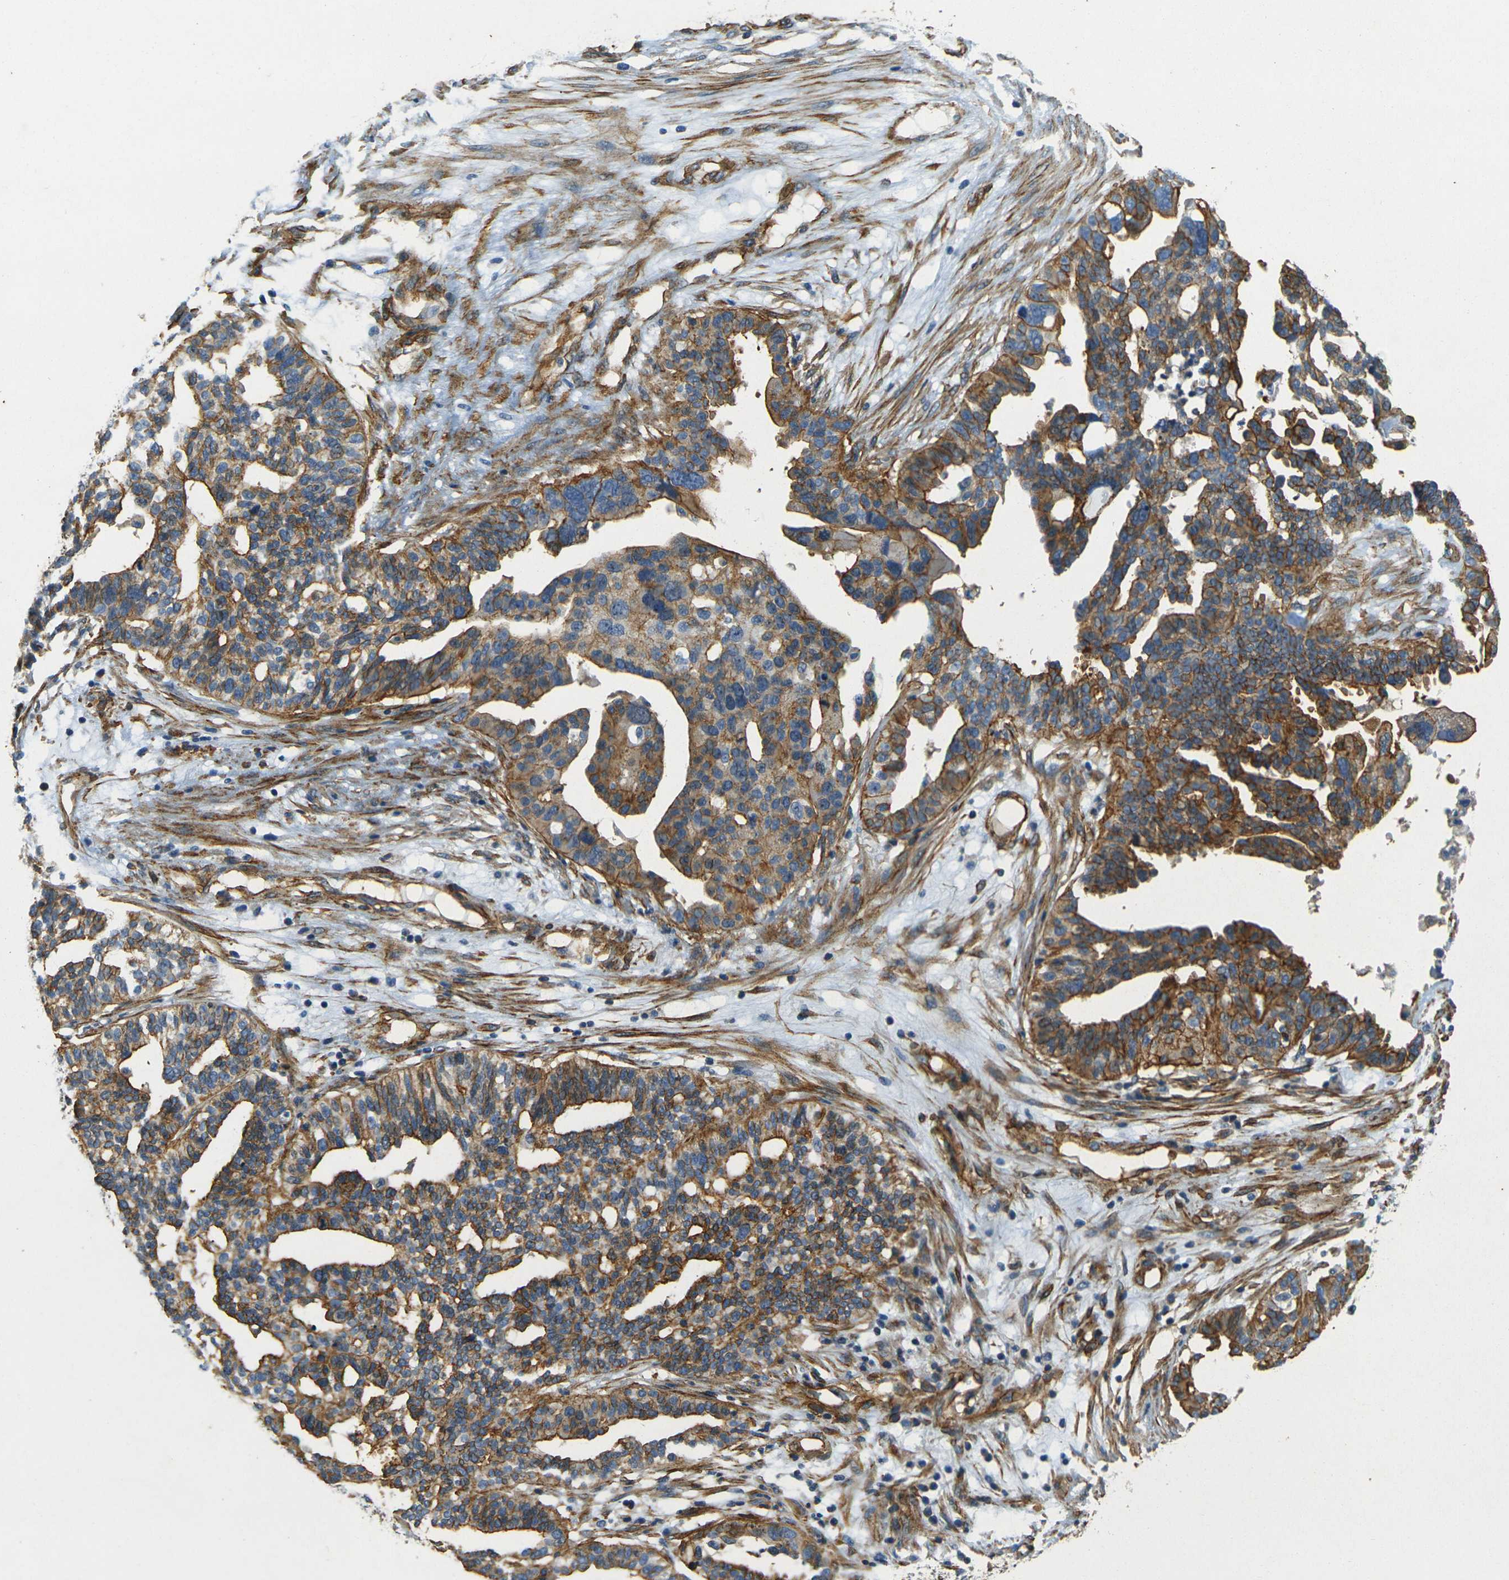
{"staining": {"intensity": "strong", "quantity": ">75%", "location": "cytoplasmic/membranous"}, "tissue": "ovarian cancer", "cell_type": "Tumor cells", "image_type": "cancer", "snomed": [{"axis": "morphology", "description": "Cystadenocarcinoma, serous, NOS"}, {"axis": "topography", "description": "Ovary"}], "caption": "The photomicrograph reveals immunohistochemical staining of ovarian cancer (serous cystadenocarcinoma). There is strong cytoplasmic/membranous staining is identified in approximately >75% of tumor cells. The protein is stained brown, and the nuclei are stained in blue (DAB IHC with brightfield microscopy, high magnification).", "gene": "EPHA7", "patient": {"sex": "female", "age": 59}}